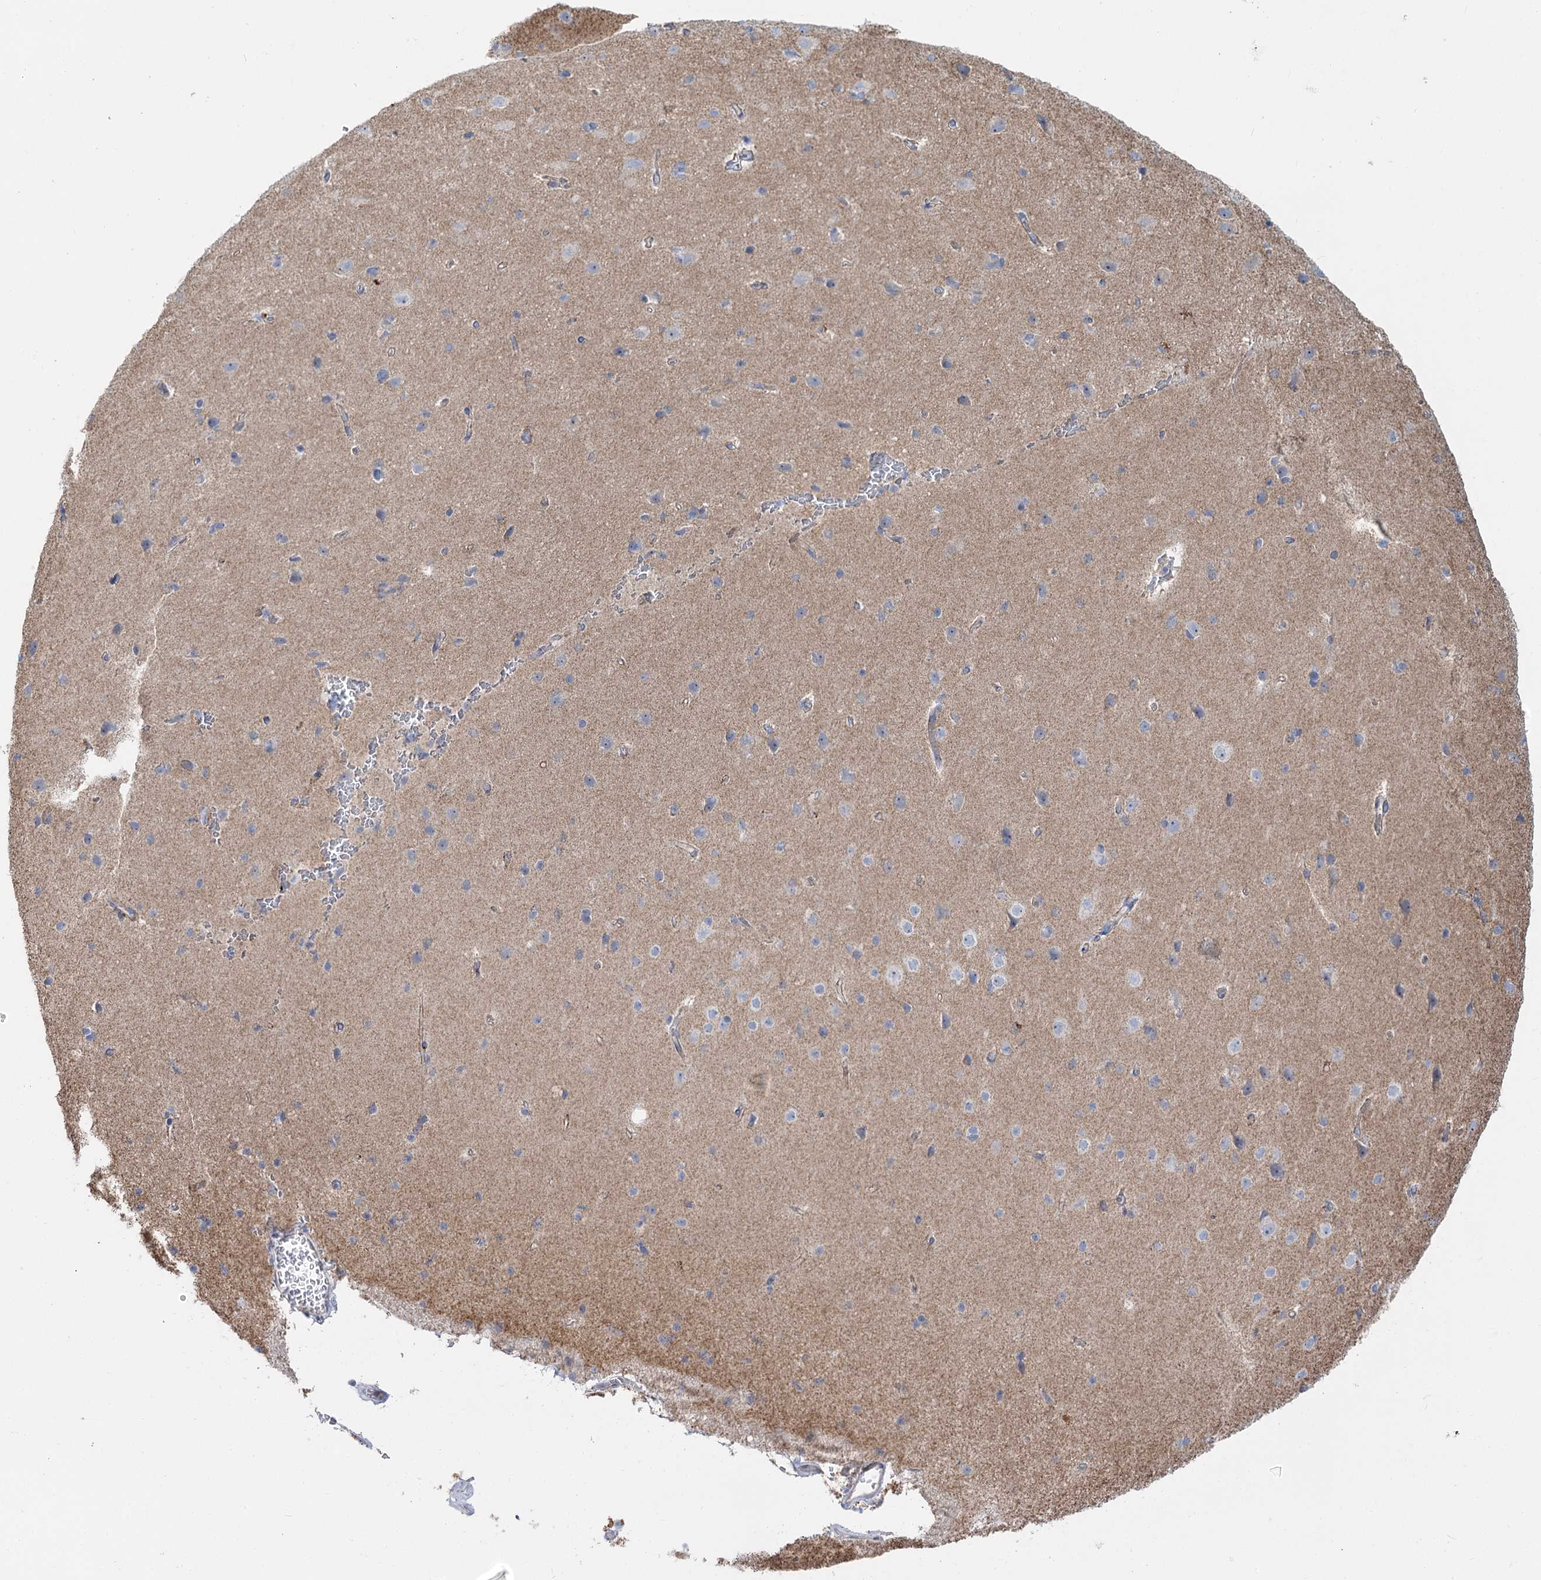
{"staining": {"intensity": "negative", "quantity": "none", "location": "none"}, "tissue": "cerebral cortex", "cell_type": "Endothelial cells", "image_type": "normal", "snomed": [{"axis": "morphology", "description": "Normal tissue, NOS"}, {"axis": "topography", "description": "Cerebral cortex"}], "caption": "This is an immunohistochemistry (IHC) histopathology image of unremarkable cerebral cortex. There is no positivity in endothelial cells.", "gene": "SUOX", "patient": {"sex": "male", "age": 62}}